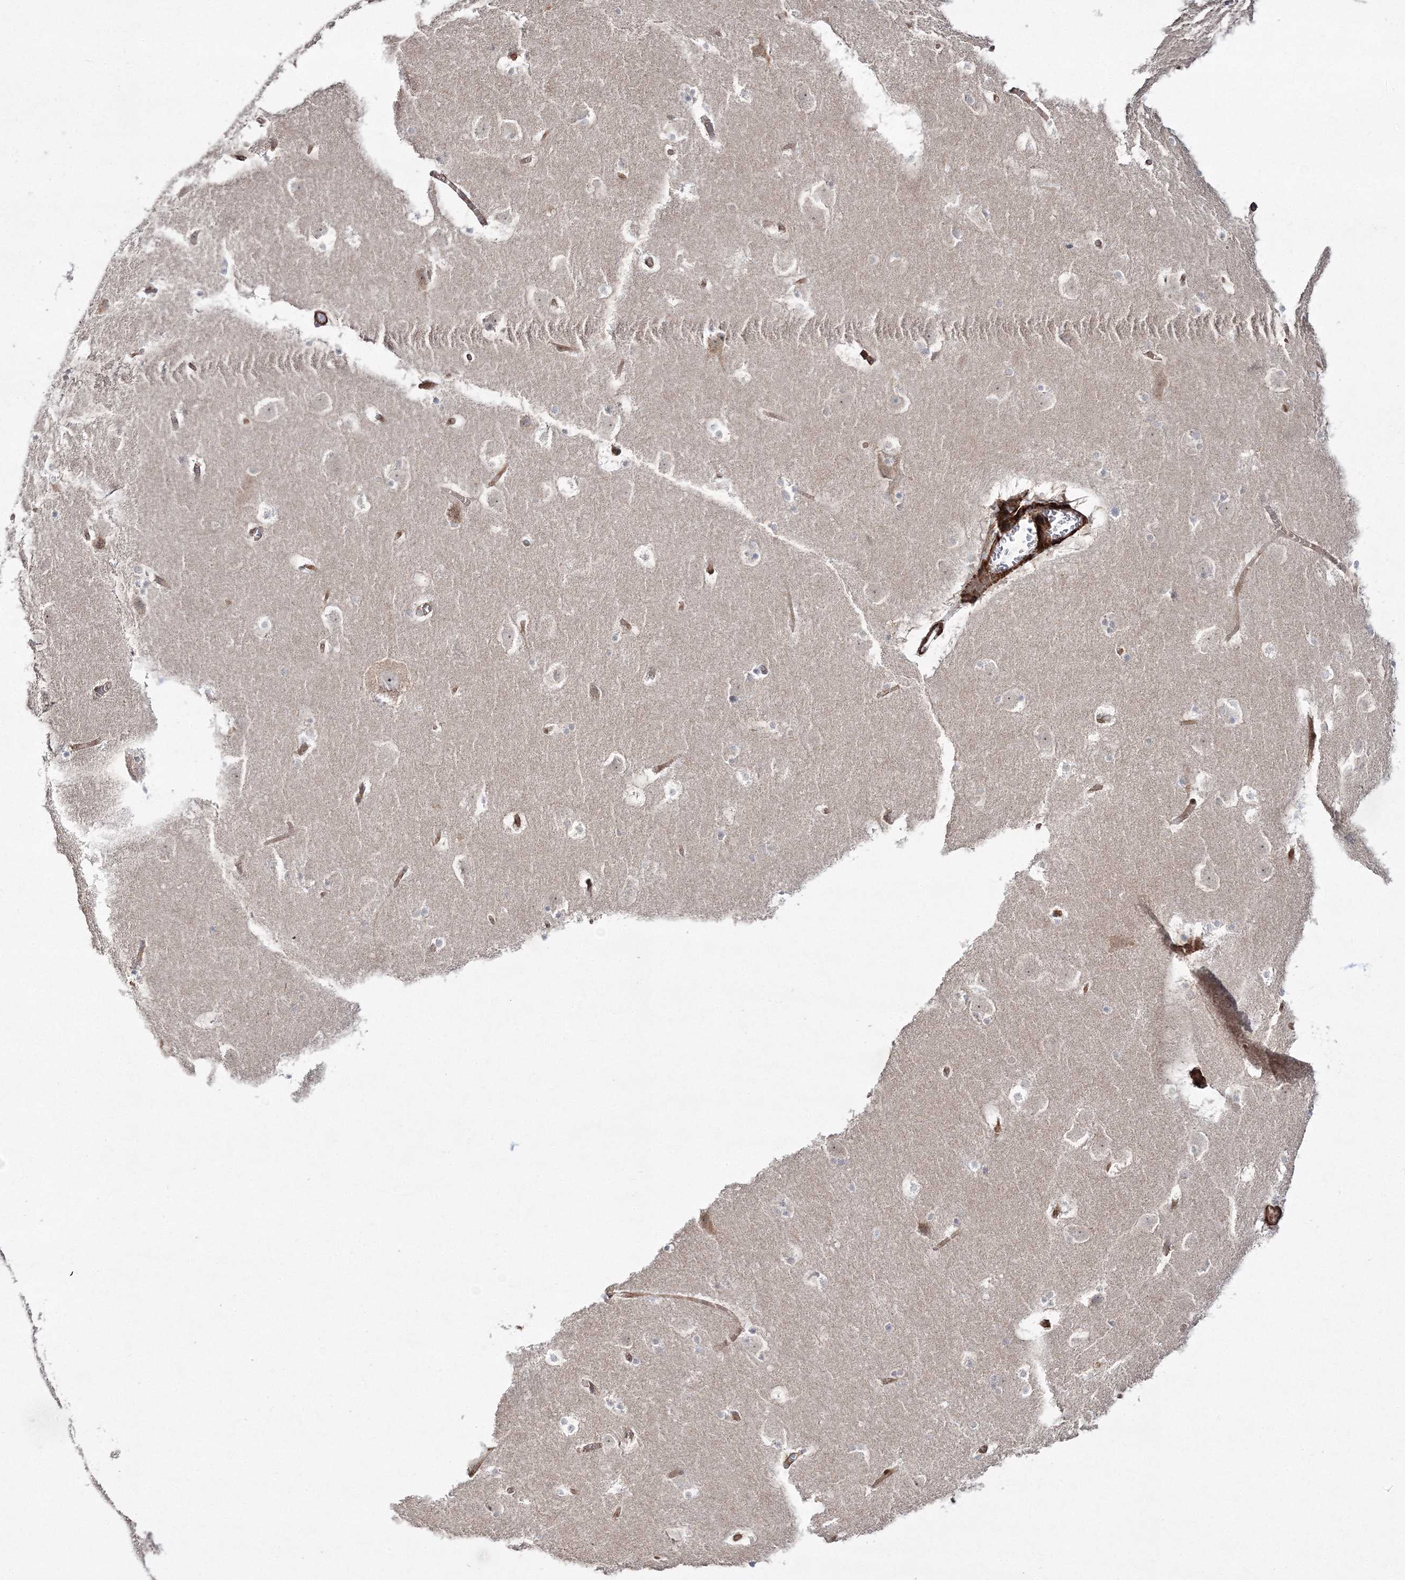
{"staining": {"intensity": "negative", "quantity": "none", "location": "none"}, "tissue": "caudate", "cell_type": "Glial cells", "image_type": "normal", "snomed": [{"axis": "morphology", "description": "Normal tissue, NOS"}, {"axis": "topography", "description": "Lateral ventricle wall"}], "caption": "Immunohistochemical staining of normal human caudate displays no significant staining in glial cells.", "gene": "ZSWIM6", "patient": {"sex": "male", "age": 45}}